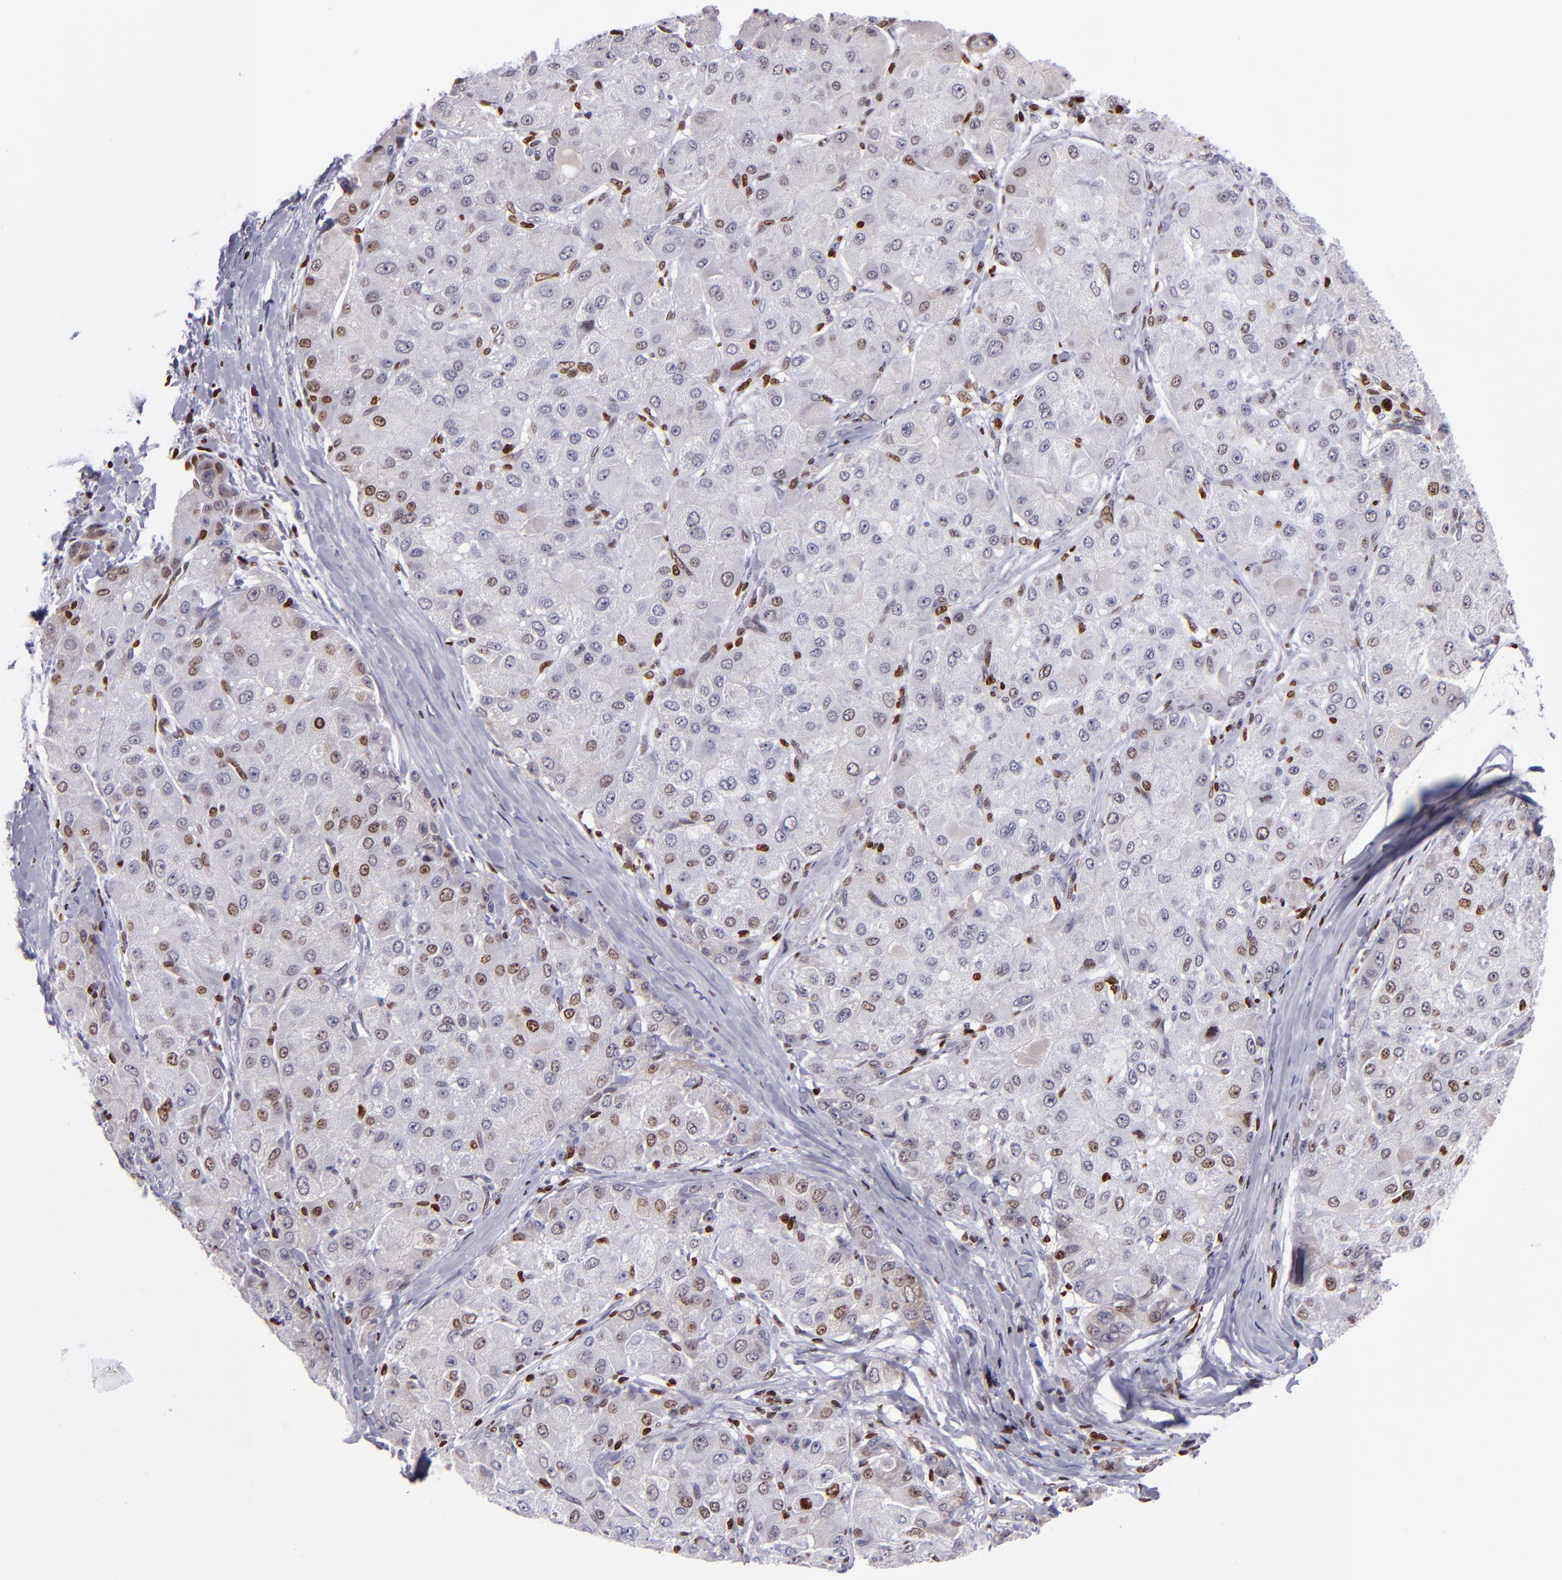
{"staining": {"intensity": "weak", "quantity": "<25%", "location": "nuclear"}, "tissue": "liver cancer", "cell_type": "Tumor cells", "image_type": "cancer", "snomed": [{"axis": "morphology", "description": "Carcinoma, Hepatocellular, NOS"}, {"axis": "topography", "description": "Liver"}], "caption": "Immunohistochemical staining of human liver cancer (hepatocellular carcinoma) displays no significant staining in tumor cells. (Brightfield microscopy of DAB (3,3'-diaminobenzidine) IHC at high magnification).", "gene": "CDKL5", "patient": {"sex": "male", "age": 80}}